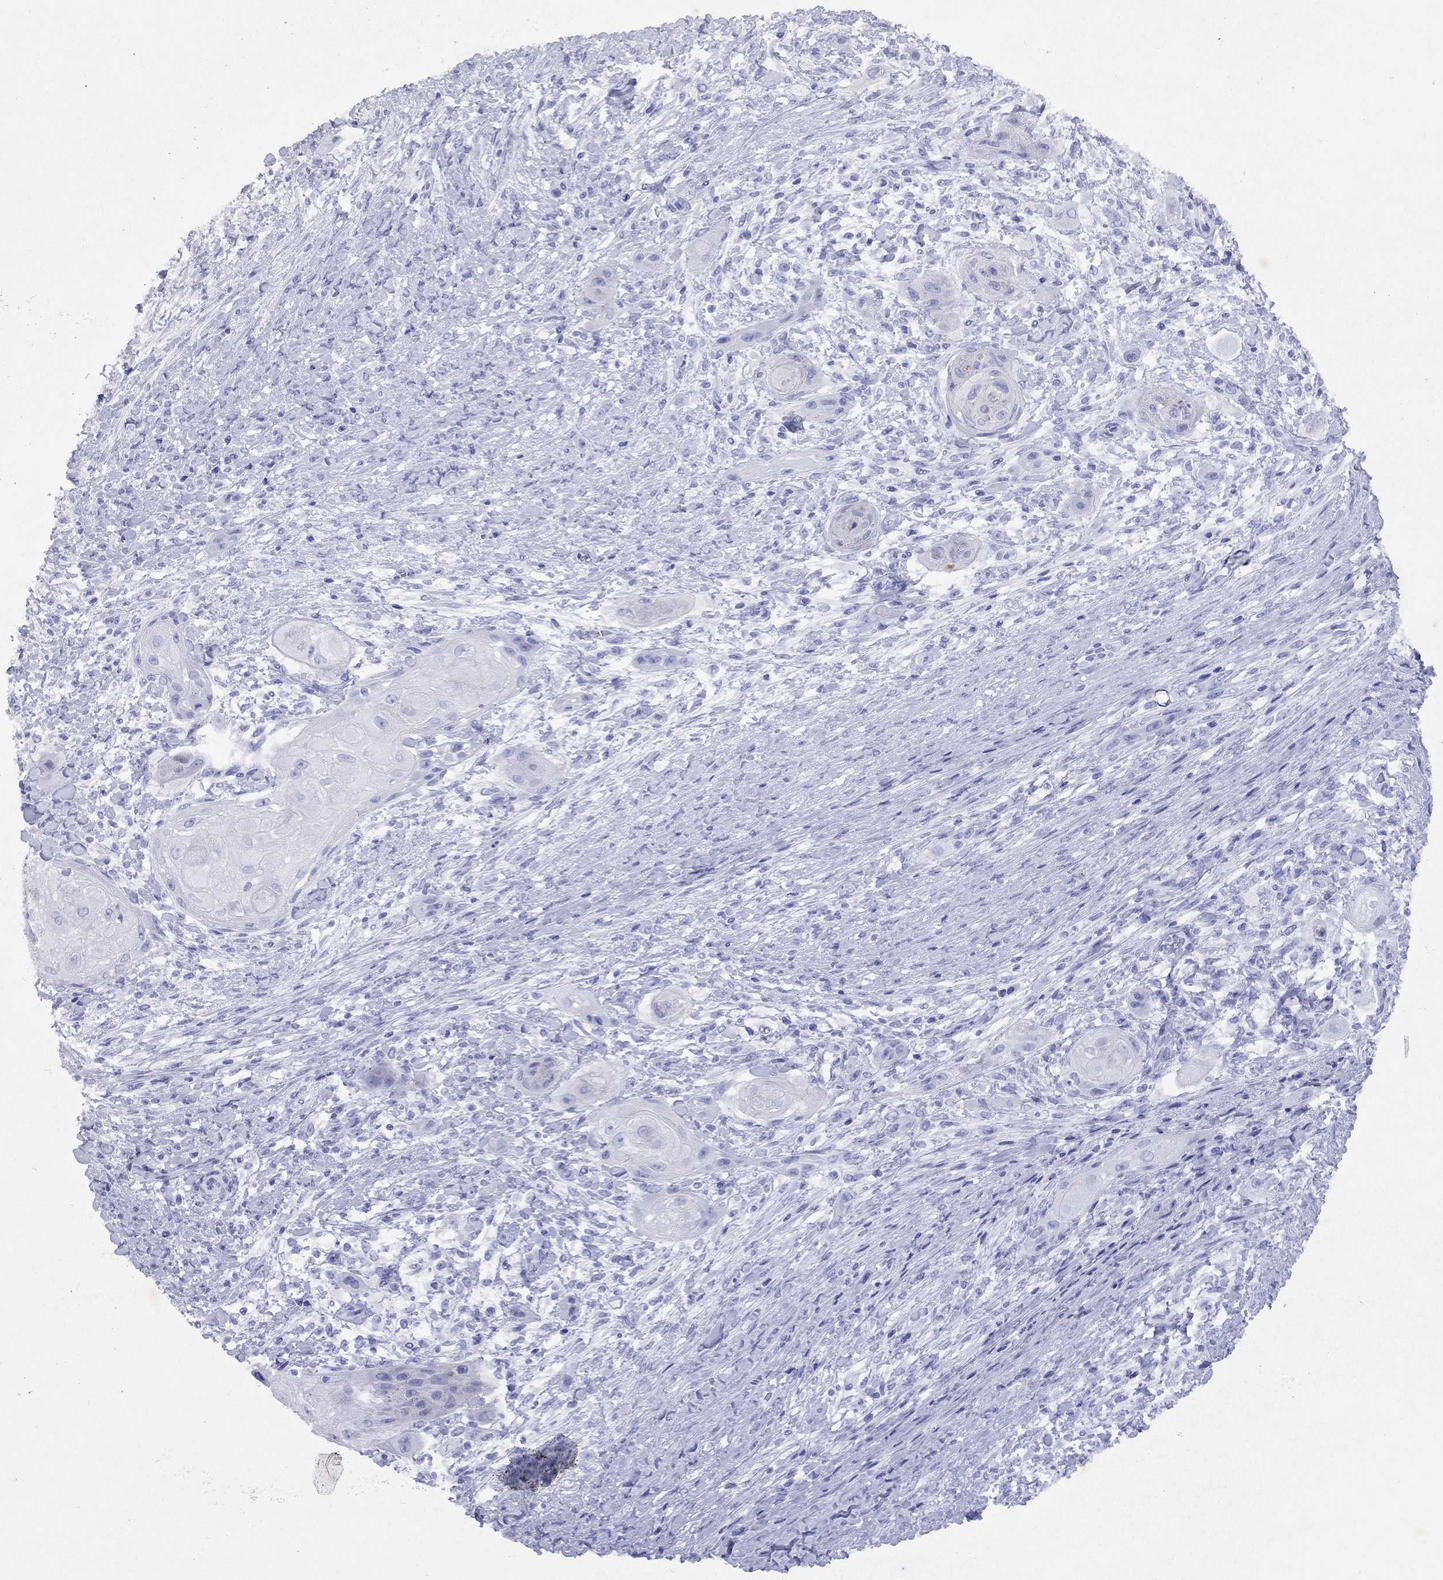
{"staining": {"intensity": "negative", "quantity": "none", "location": "none"}, "tissue": "skin cancer", "cell_type": "Tumor cells", "image_type": "cancer", "snomed": [{"axis": "morphology", "description": "Squamous cell carcinoma, NOS"}, {"axis": "topography", "description": "Skin"}], "caption": "High power microscopy photomicrograph of an IHC histopathology image of squamous cell carcinoma (skin), revealing no significant staining in tumor cells. (DAB (3,3'-diaminobenzidine) immunohistochemistry (IHC) visualized using brightfield microscopy, high magnification).", "gene": "ARMC12", "patient": {"sex": "male", "age": 62}}